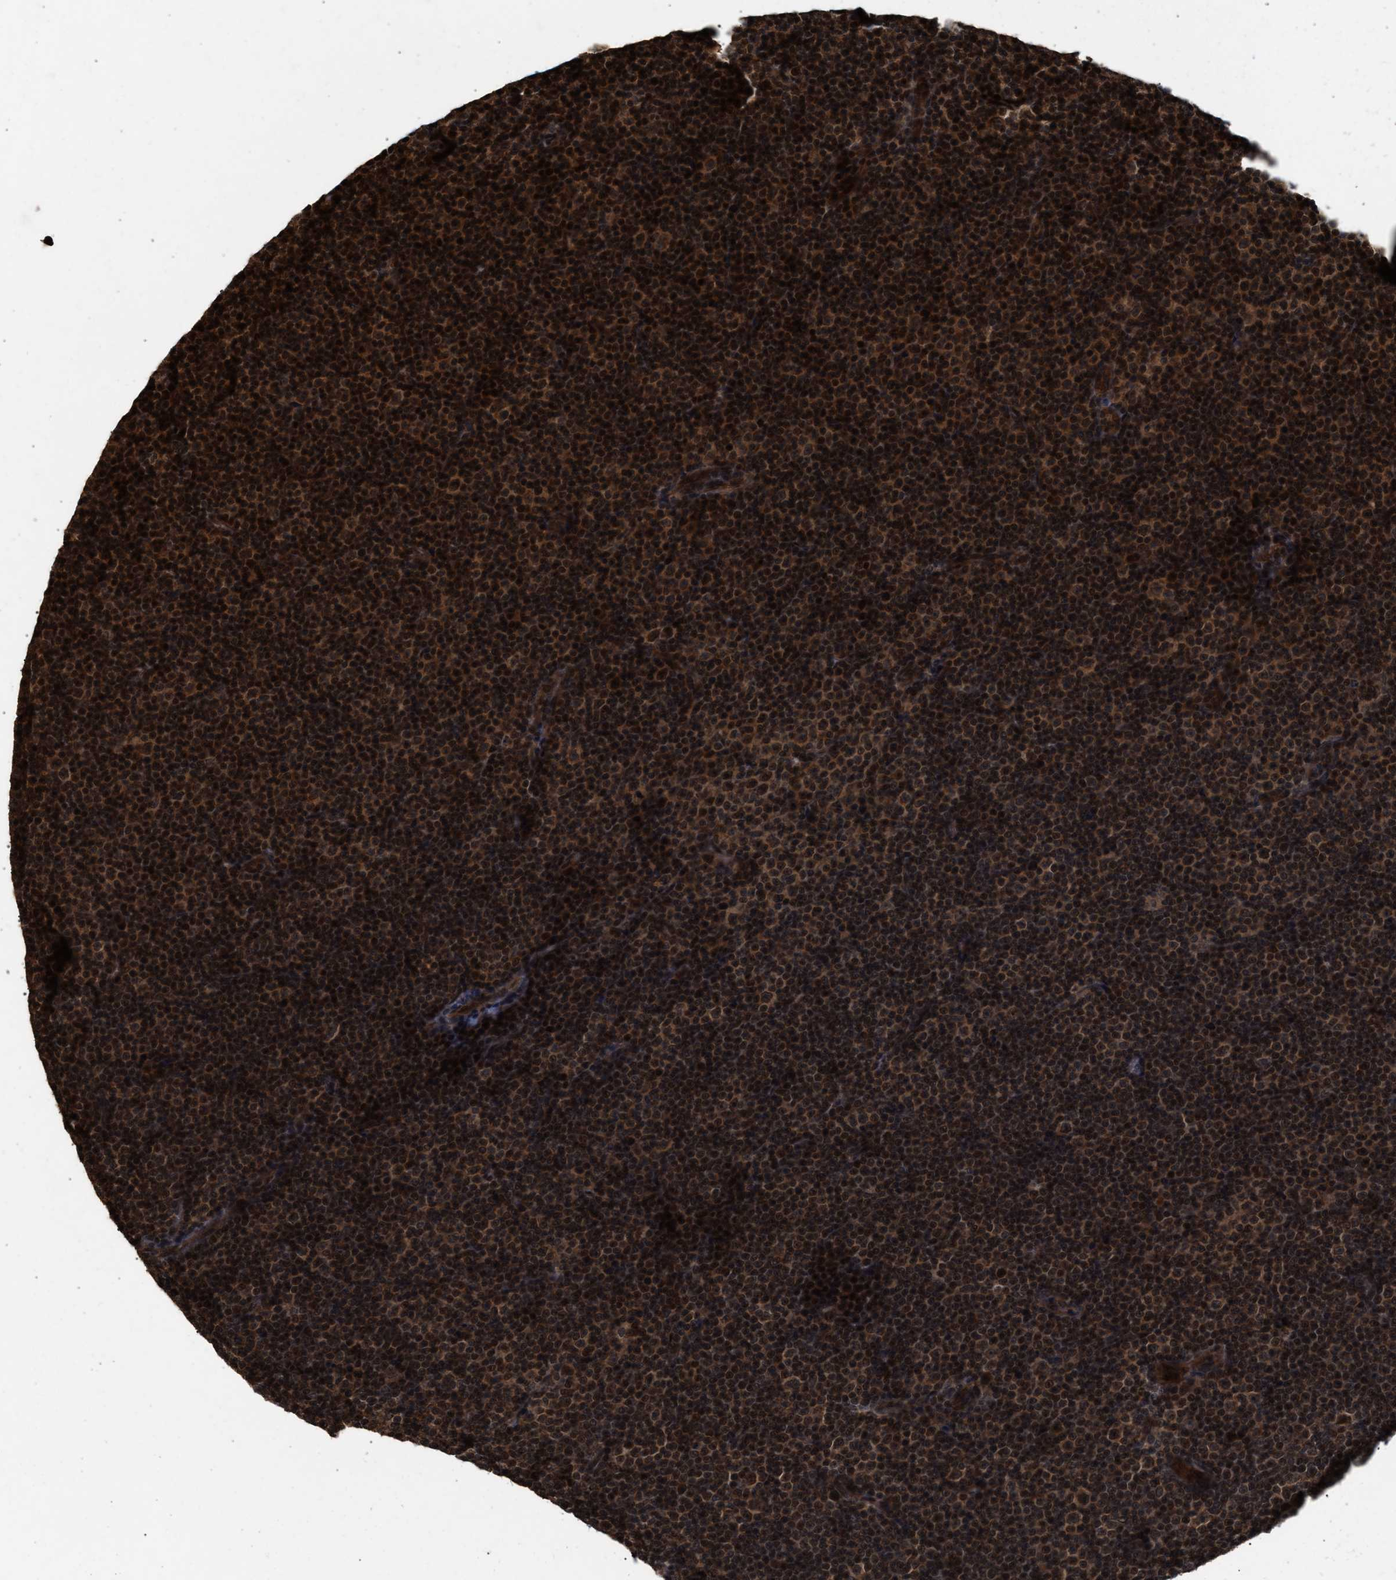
{"staining": {"intensity": "strong", "quantity": ">75%", "location": "nuclear"}, "tissue": "lymphoma", "cell_type": "Tumor cells", "image_type": "cancer", "snomed": [{"axis": "morphology", "description": "Malignant lymphoma, non-Hodgkin's type, Low grade"}, {"axis": "topography", "description": "Lymph node"}], "caption": "Immunohistochemistry (IHC) (DAB) staining of human lymphoma exhibits strong nuclear protein positivity in about >75% of tumor cells. (brown staining indicates protein expression, while blue staining denotes nuclei).", "gene": "RUSC2", "patient": {"sex": "female", "age": 67}}